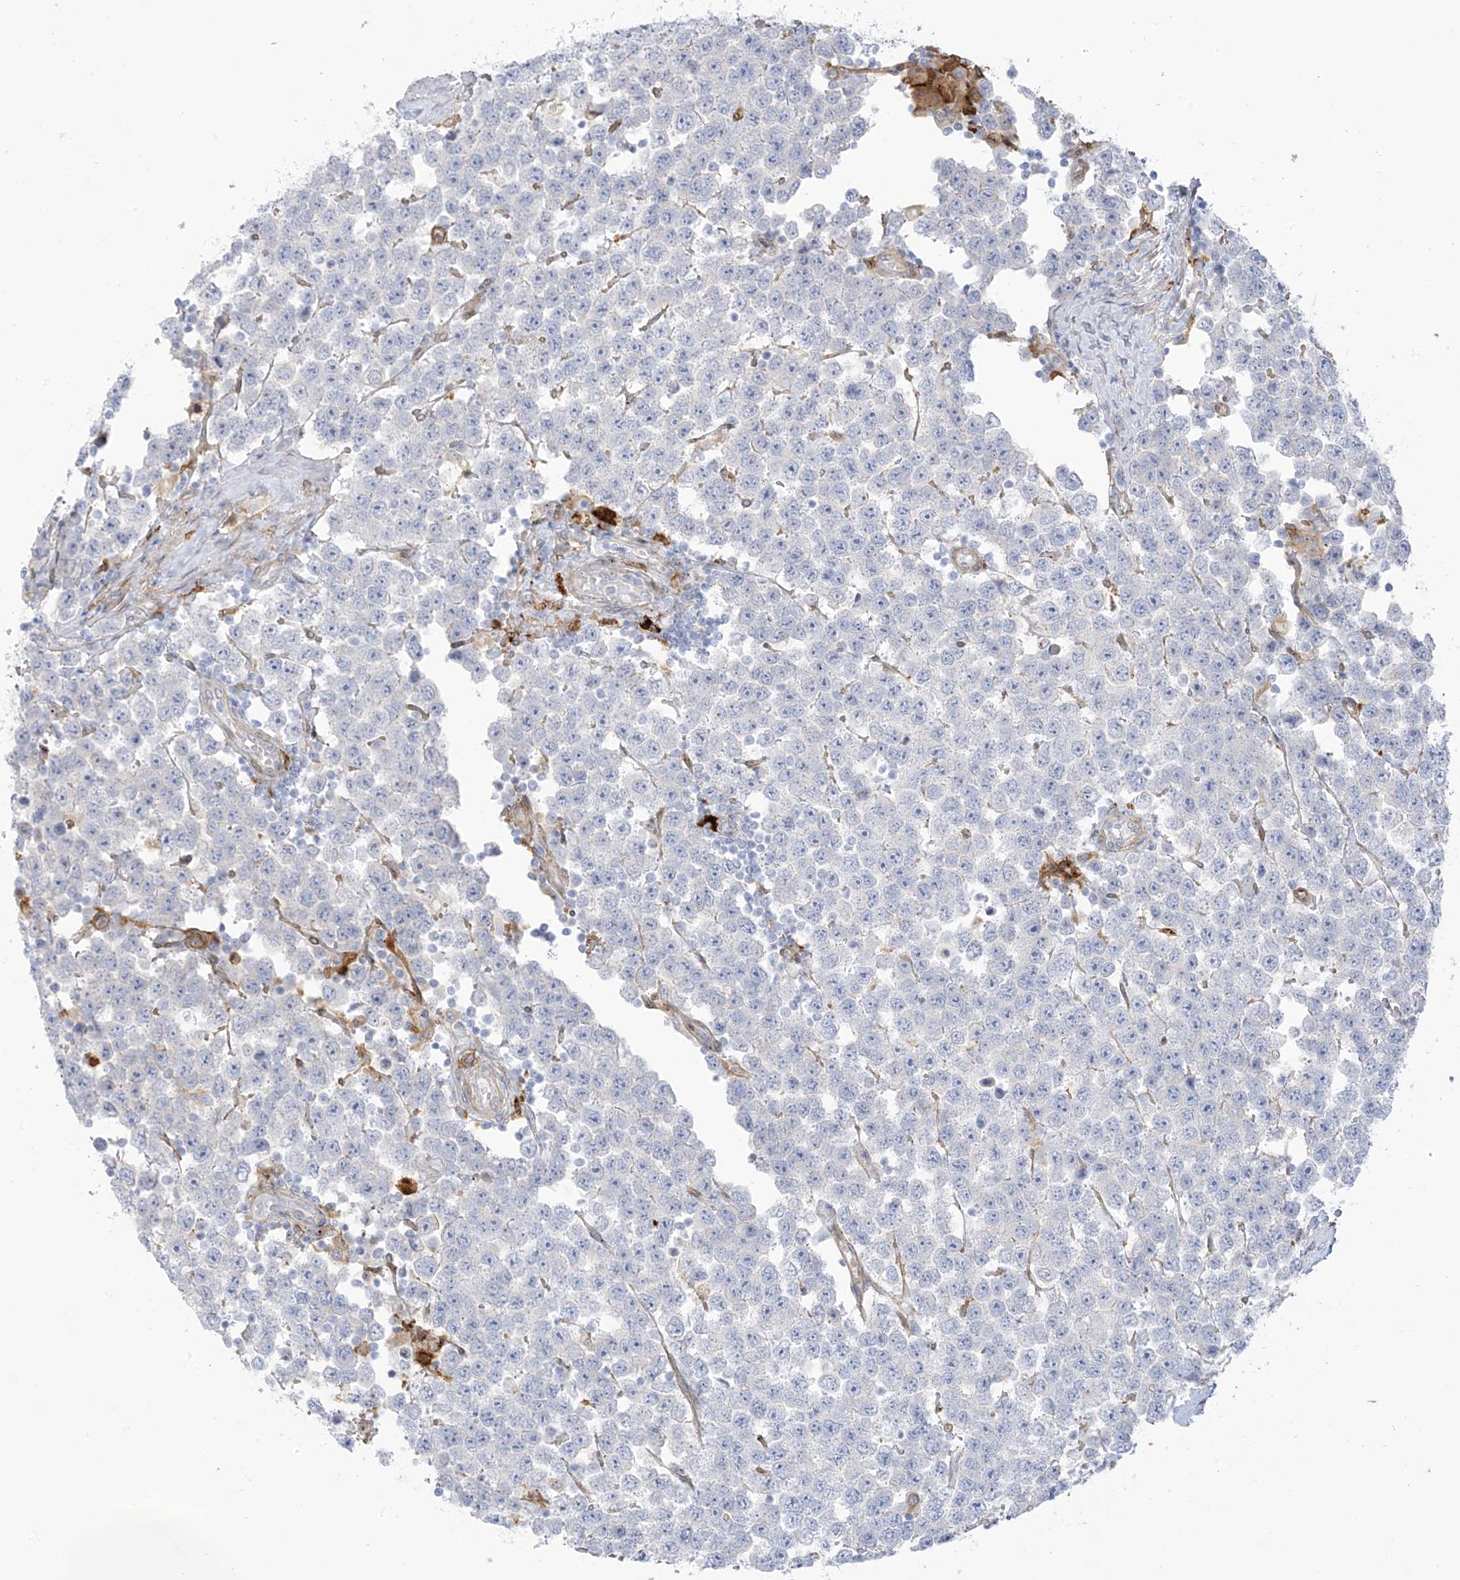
{"staining": {"intensity": "negative", "quantity": "none", "location": "none"}, "tissue": "testis cancer", "cell_type": "Tumor cells", "image_type": "cancer", "snomed": [{"axis": "morphology", "description": "Seminoma, NOS"}, {"axis": "topography", "description": "Testis"}], "caption": "Testis cancer was stained to show a protein in brown. There is no significant expression in tumor cells. The staining was performed using DAB (3,3'-diaminobenzidine) to visualize the protein expression in brown, while the nuclei were stained in blue with hematoxylin (Magnification: 20x).", "gene": "ICMT", "patient": {"sex": "male", "age": 28}}